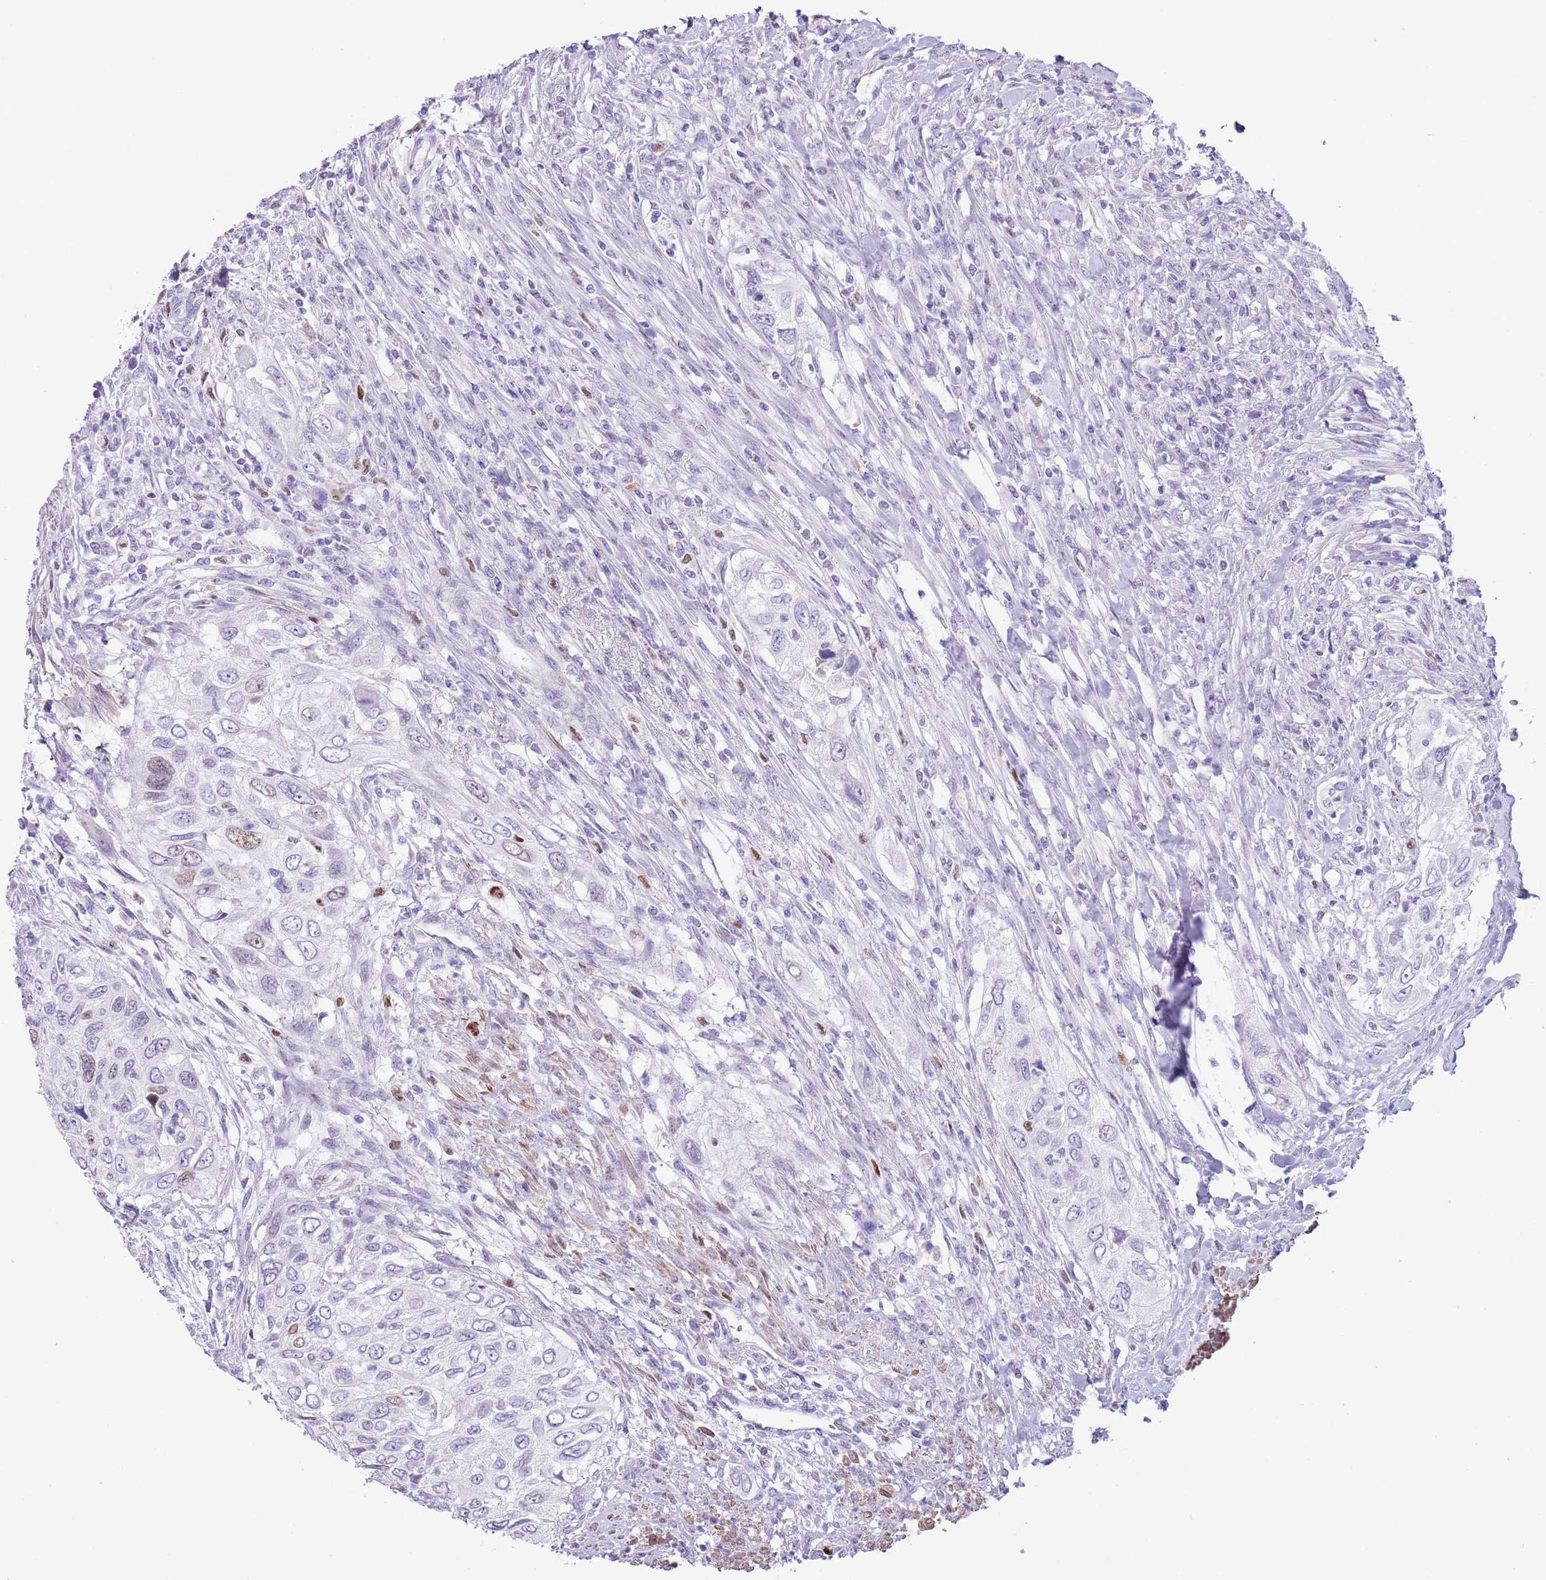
{"staining": {"intensity": "weak", "quantity": "<25%", "location": "nuclear"}, "tissue": "urothelial cancer", "cell_type": "Tumor cells", "image_type": "cancer", "snomed": [{"axis": "morphology", "description": "Urothelial carcinoma, High grade"}, {"axis": "topography", "description": "Urinary bladder"}], "caption": "Urothelial cancer stained for a protein using IHC demonstrates no expression tumor cells.", "gene": "SLC7A14", "patient": {"sex": "female", "age": 60}}